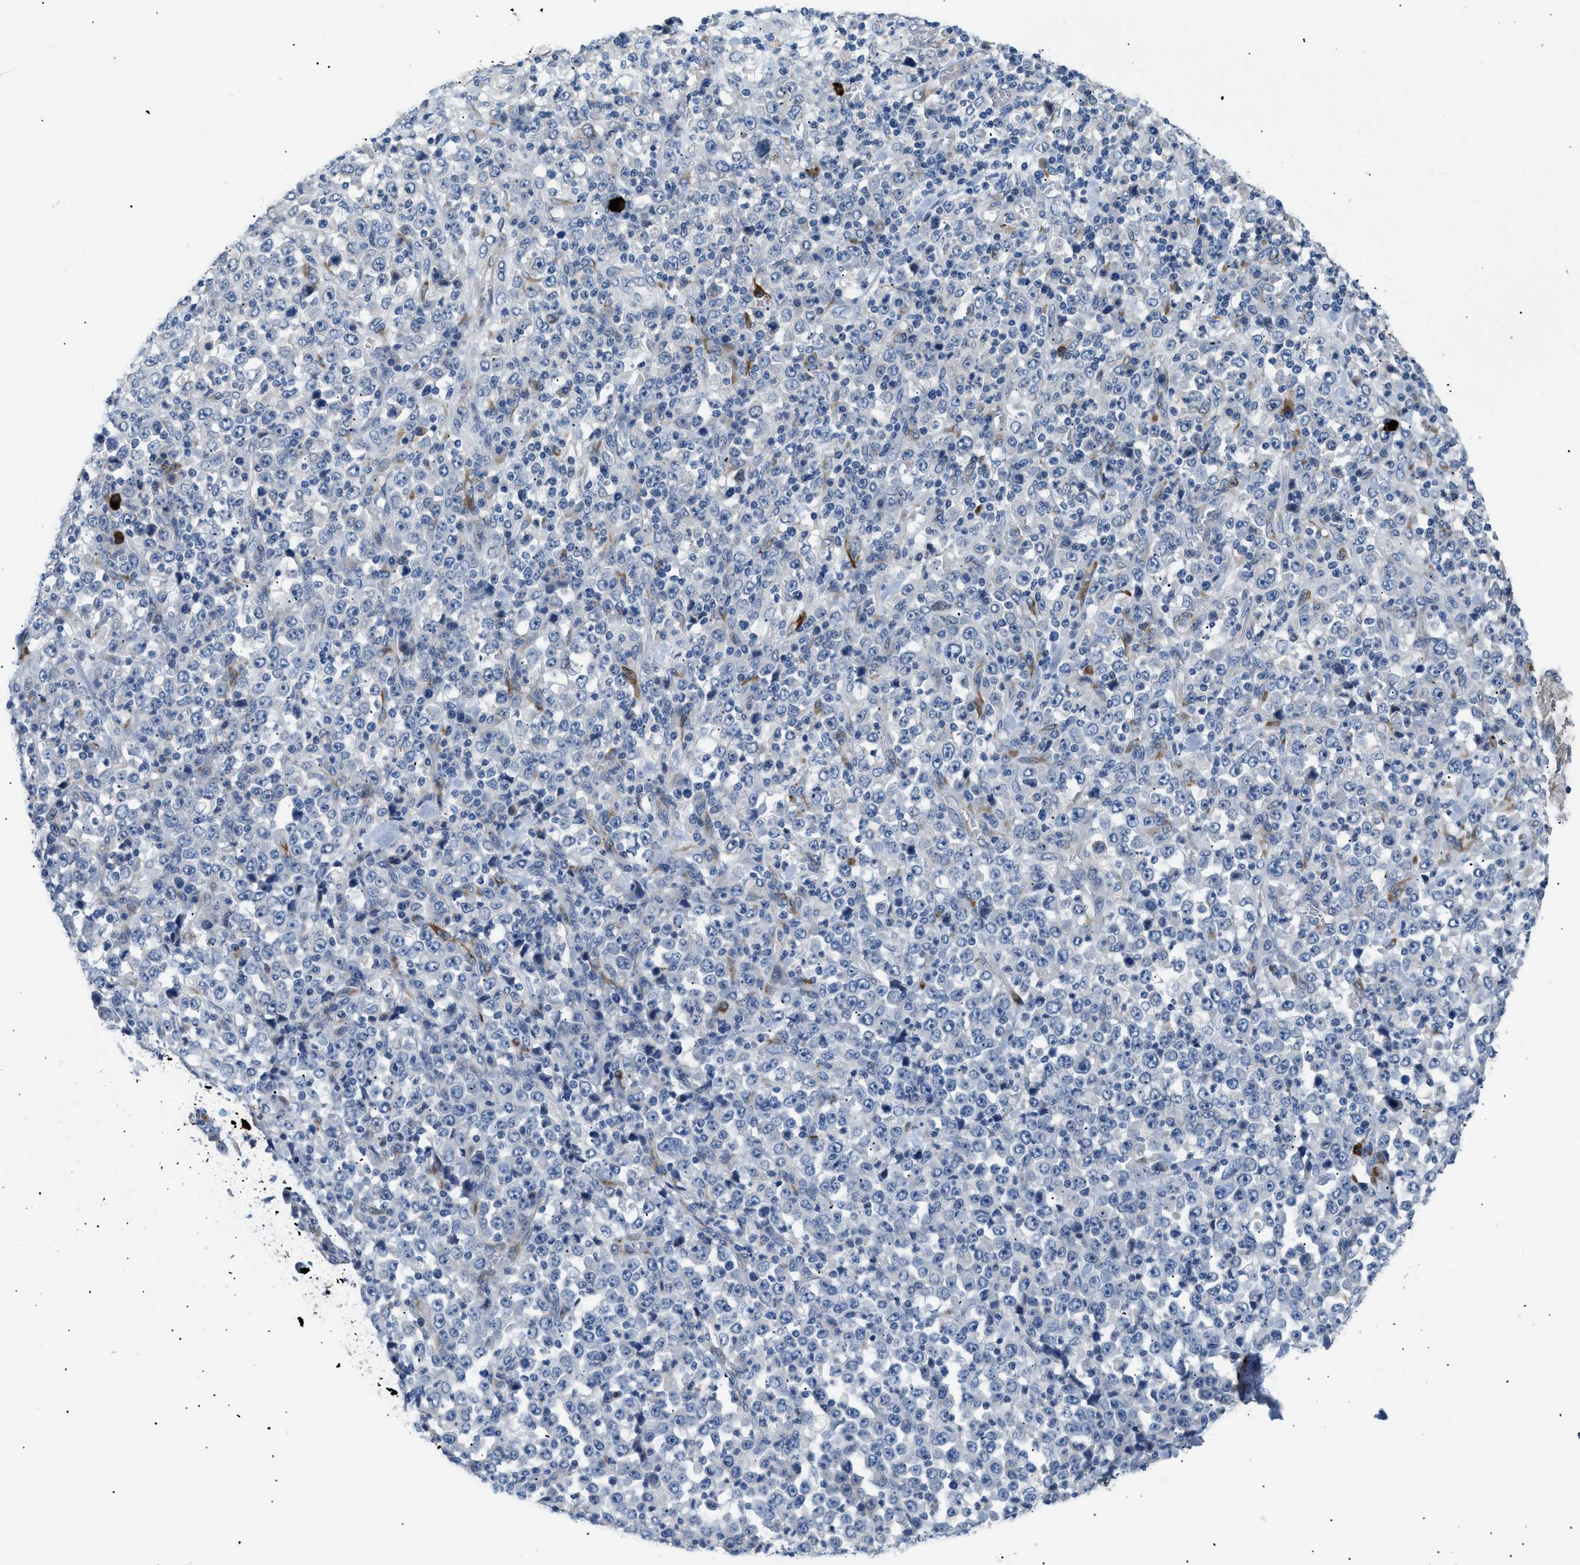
{"staining": {"intensity": "negative", "quantity": "none", "location": "none"}, "tissue": "stomach cancer", "cell_type": "Tumor cells", "image_type": "cancer", "snomed": [{"axis": "morphology", "description": "Normal tissue, NOS"}, {"axis": "morphology", "description": "Adenocarcinoma, NOS"}, {"axis": "topography", "description": "Stomach, upper"}, {"axis": "topography", "description": "Stomach"}], "caption": "Immunohistochemical staining of stomach cancer exhibits no significant expression in tumor cells.", "gene": "ICA1", "patient": {"sex": "male", "age": 59}}